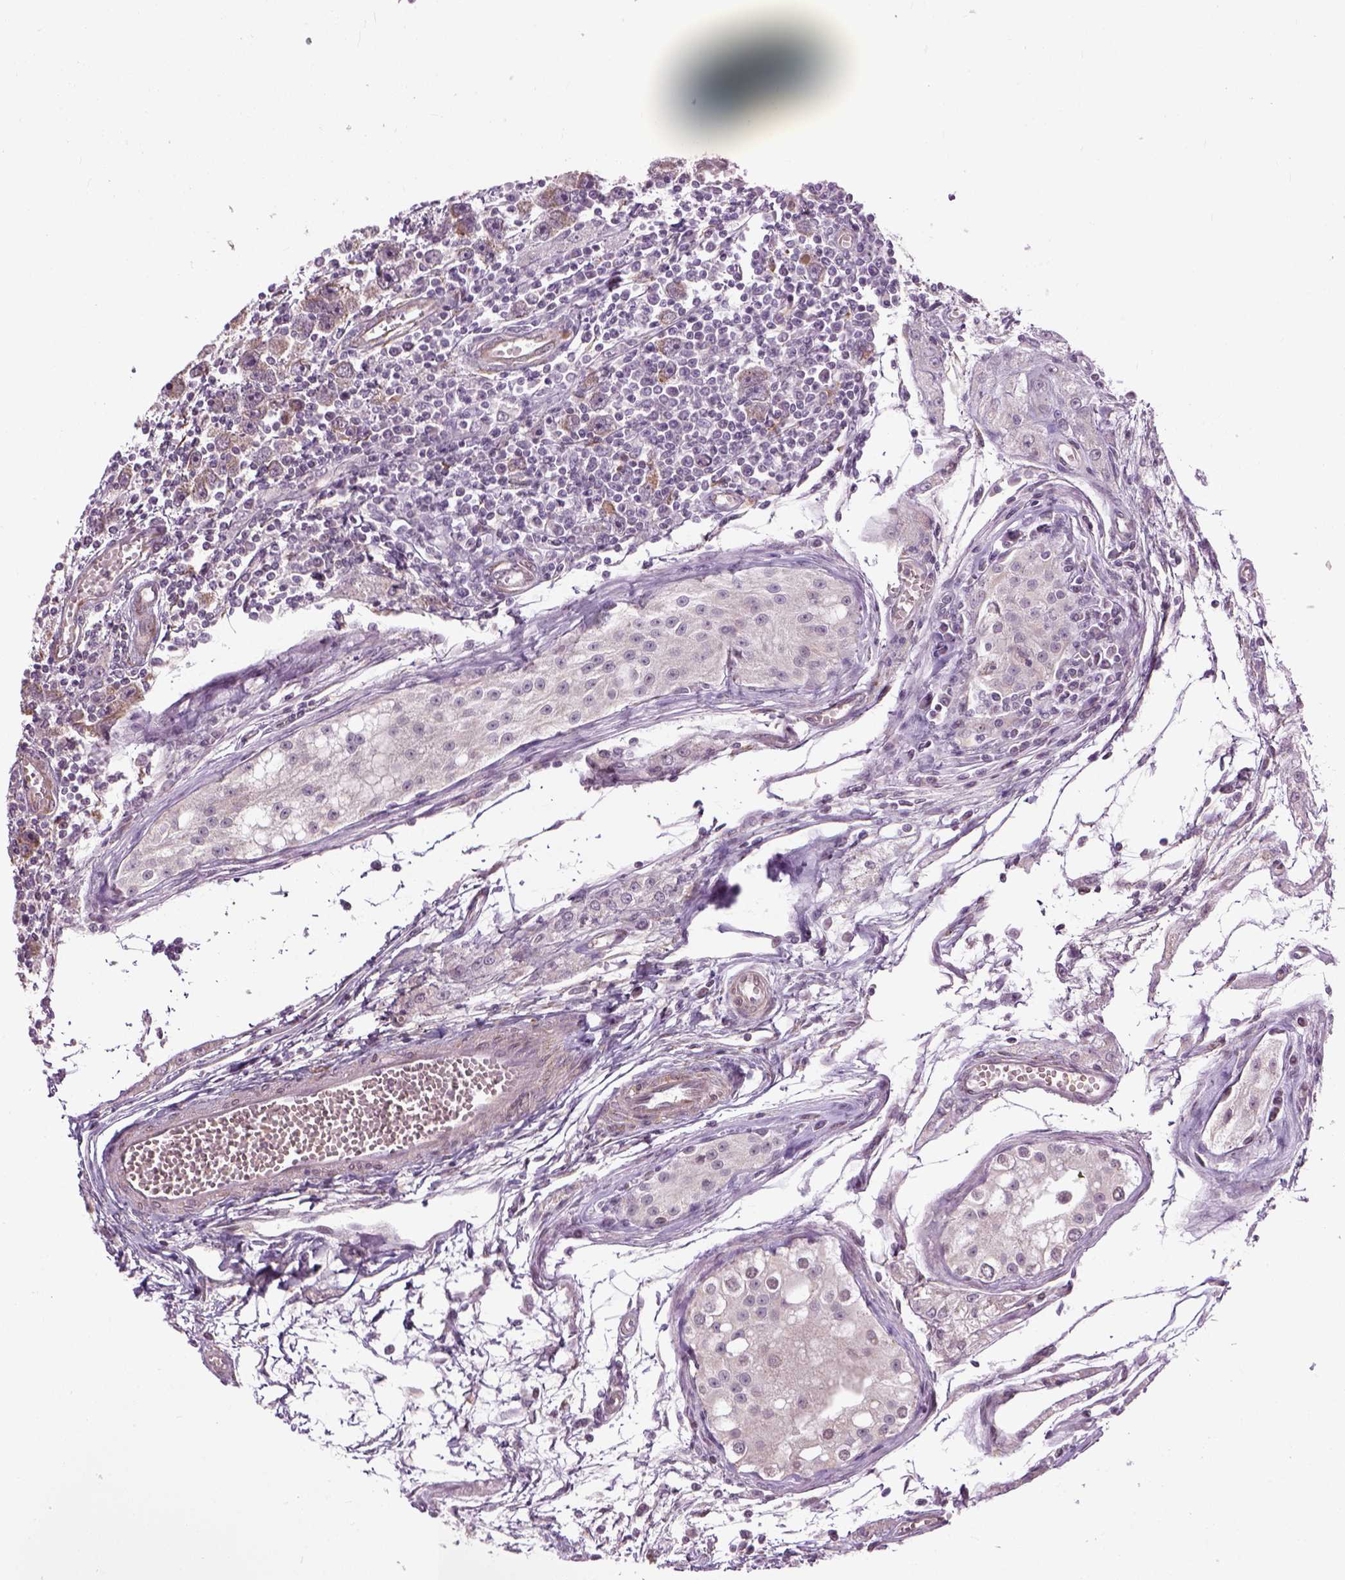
{"staining": {"intensity": "weak", "quantity": "25%-75%", "location": "cytoplasmic/membranous"}, "tissue": "testis cancer", "cell_type": "Tumor cells", "image_type": "cancer", "snomed": [{"axis": "morphology", "description": "Seminoma, NOS"}, {"axis": "topography", "description": "Testis"}], "caption": "Protein expression analysis of testis seminoma displays weak cytoplasmic/membranous positivity in about 25%-75% of tumor cells.", "gene": "XK", "patient": {"sex": "male", "age": 30}}